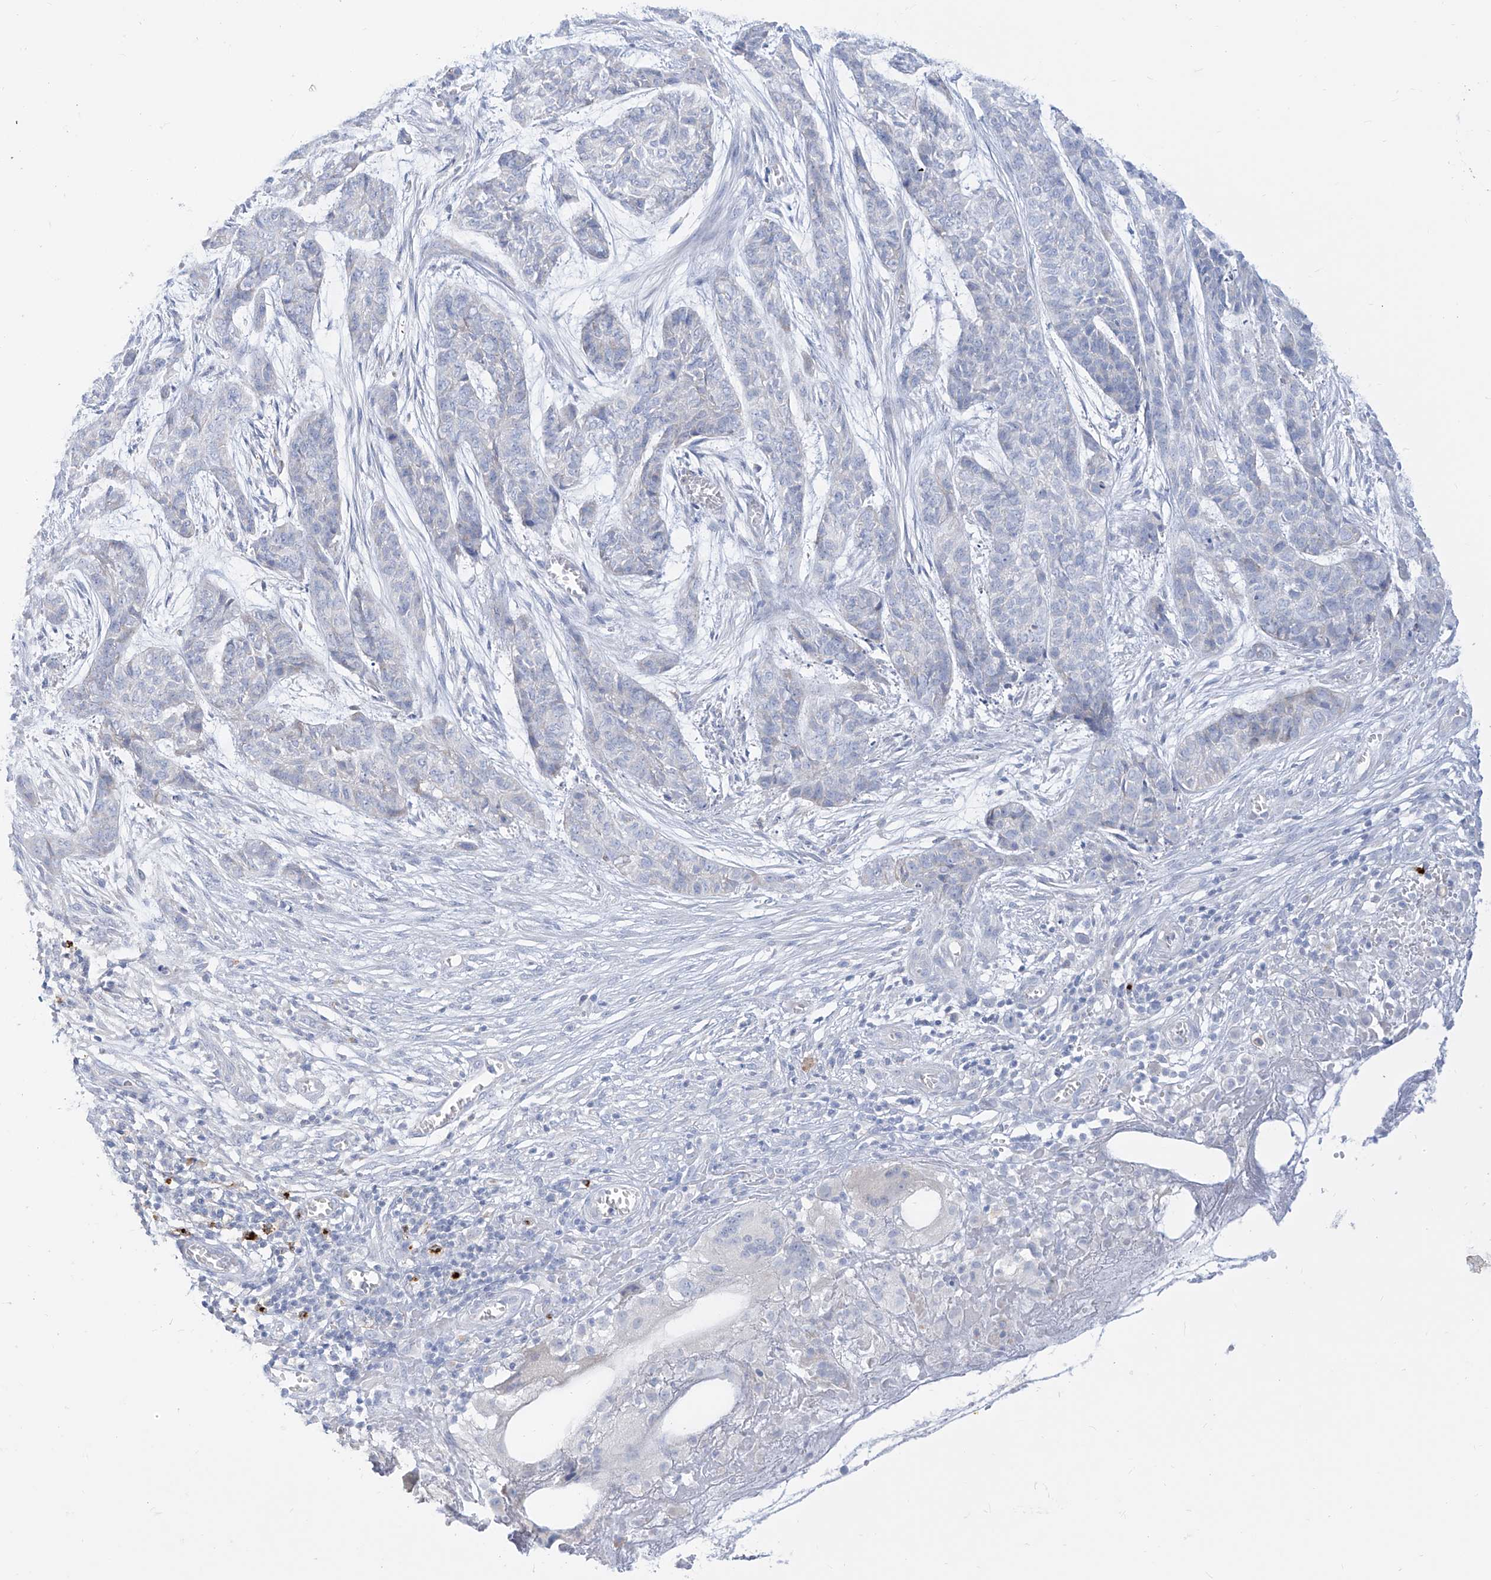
{"staining": {"intensity": "negative", "quantity": "none", "location": "none"}, "tissue": "skin cancer", "cell_type": "Tumor cells", "image_type": "cancer", "snomed": [{"axis": "morphology", "description": "Basal cell carcinoma"}, {"axis": "topography", "description": "Skin"}], "caption": "Micrograph shows no protein staining in tumor cells of skin cancer tissue. (Brightfield microscopy of DAB immunohistochemistry at high magnification).", "gene": "SYTL3", "patient": {"sex": "female", "age": 64}}